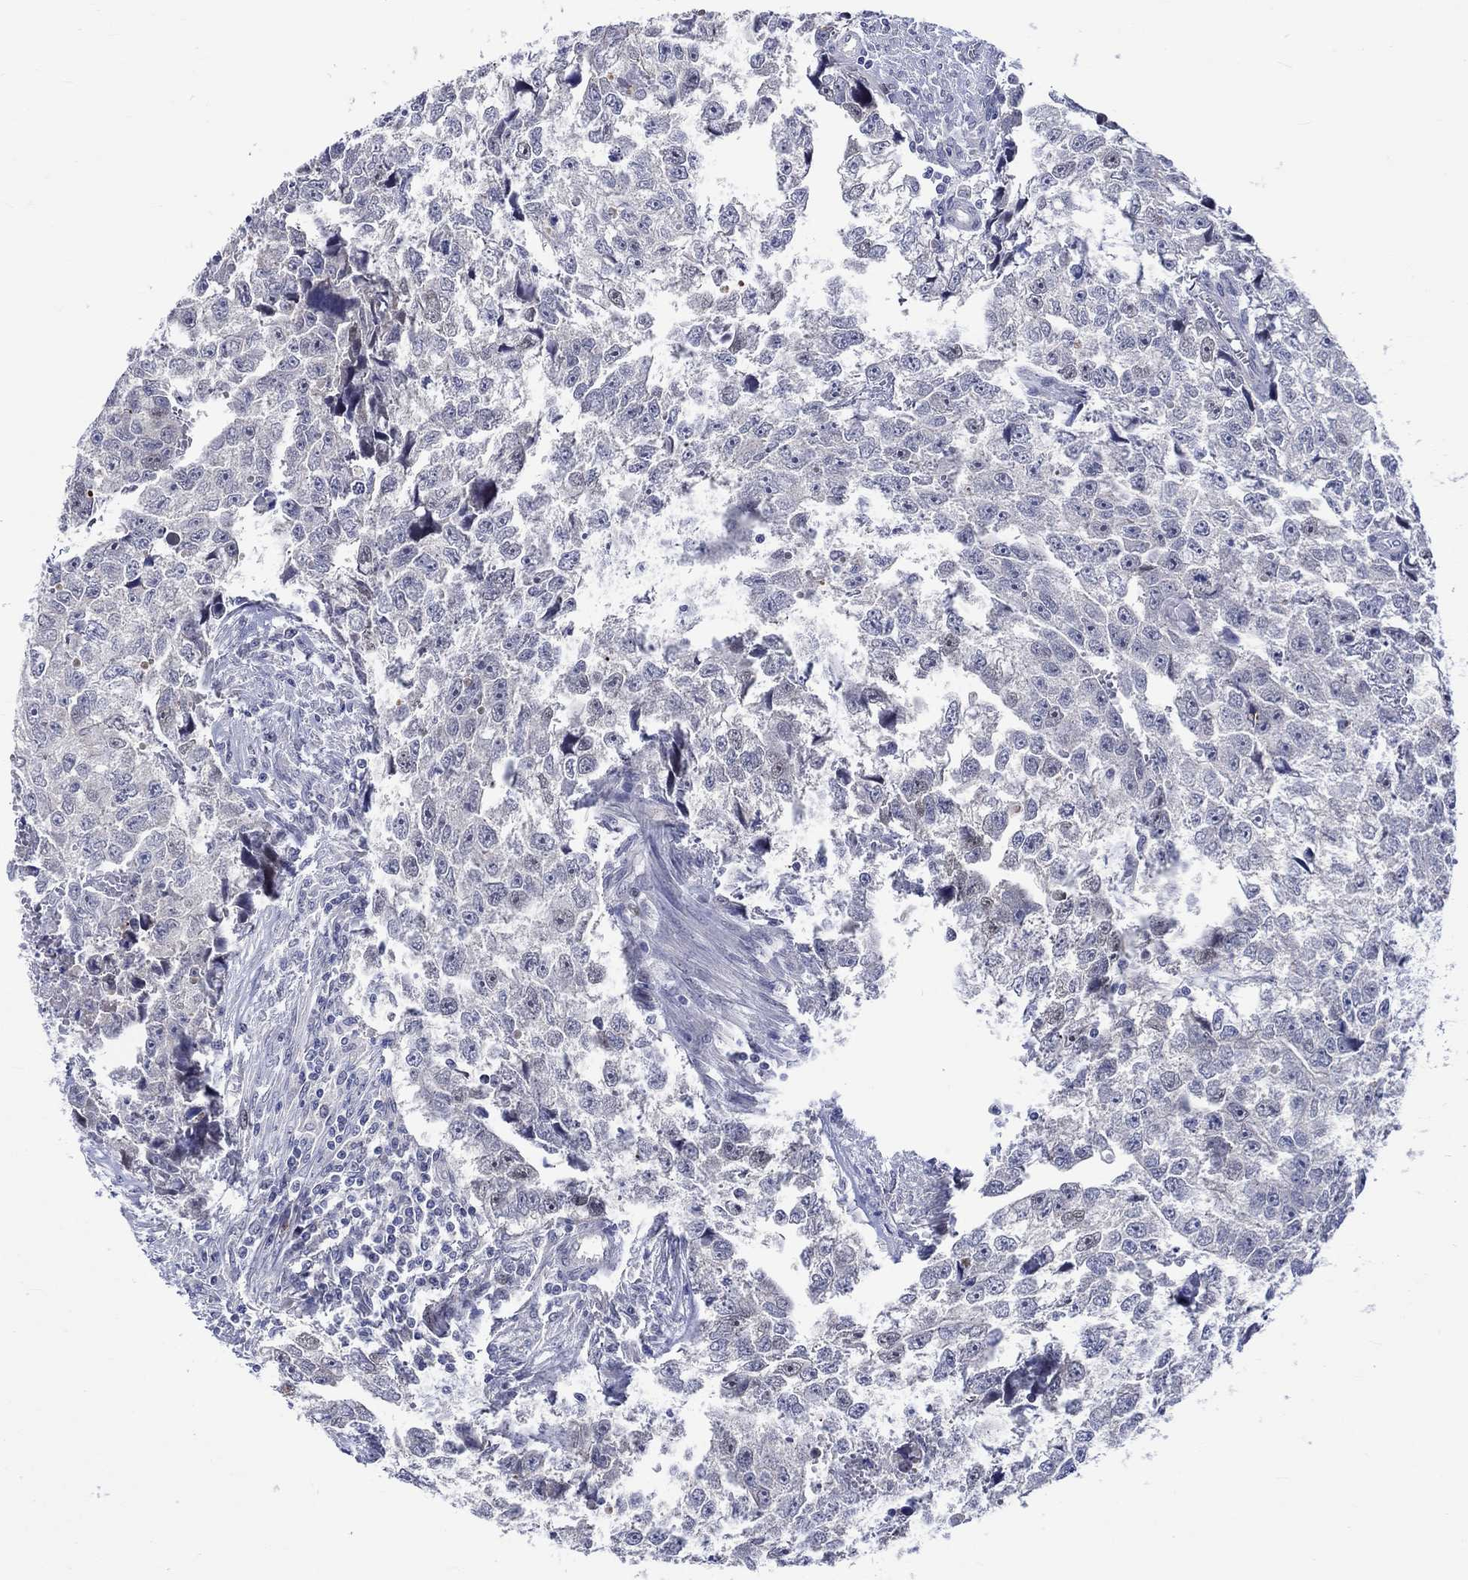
{"staining": {"intensity": "negative", "quantity": "none", "location": "none"}, "tissue": "testis cancer", "cell_type": "Tumor cells", "image_type": "cancer", "snomed": [{"axis": "morphology", "description": "Carcinoma, Embryonal, NOS"}, {"axis": "morphology", "description": "Teratoma, malignant, NOS"}, {"axis": "topography", "description": "Testis"}], "caption": "The micrograph displays no significant staining in tumor cells of testis cancer.", "gene": "E2F8", "patient": {"sex": "male", "age": 44}}